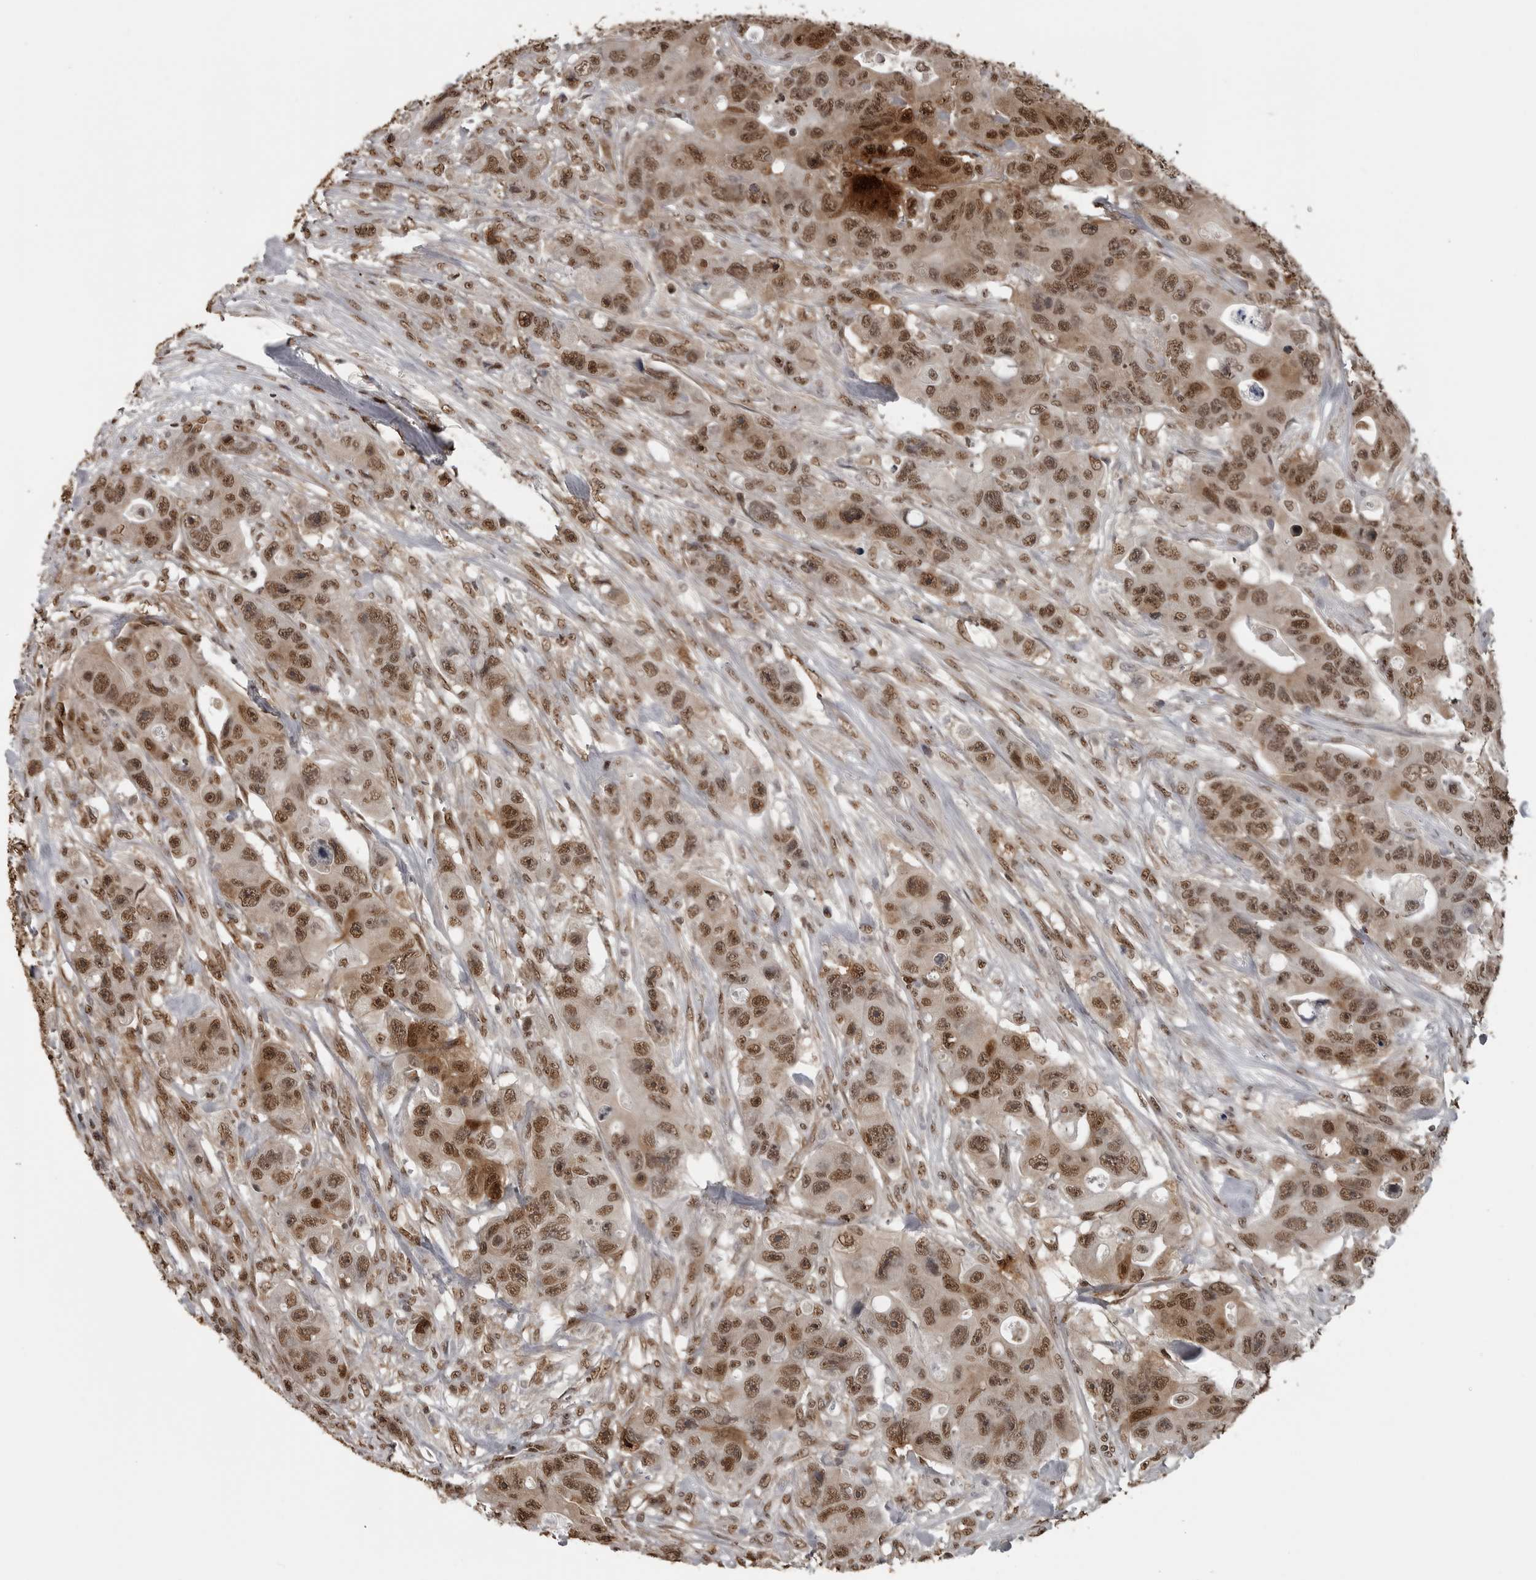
{"staining": {"intensity": "moderate", "quantity": ">75%", "location": "nuclear"}, "tissue": "colorectal cancer", "cell_type": "Tumor cells", "image_type": "cancer", "snomed": [{"axis": "morphology", "description": "Adenocarcinoma, NOS"}, {"axis": "topography", "description": "Colon"}], "caption": "Immunohistochemical staining of adenocarcinoma (colorectal) exhibits moderate nuclear protein staining in about >75% of tumor cells.", "gene": "SMAD2", "patient": {"sex": "female", "age": 46}}